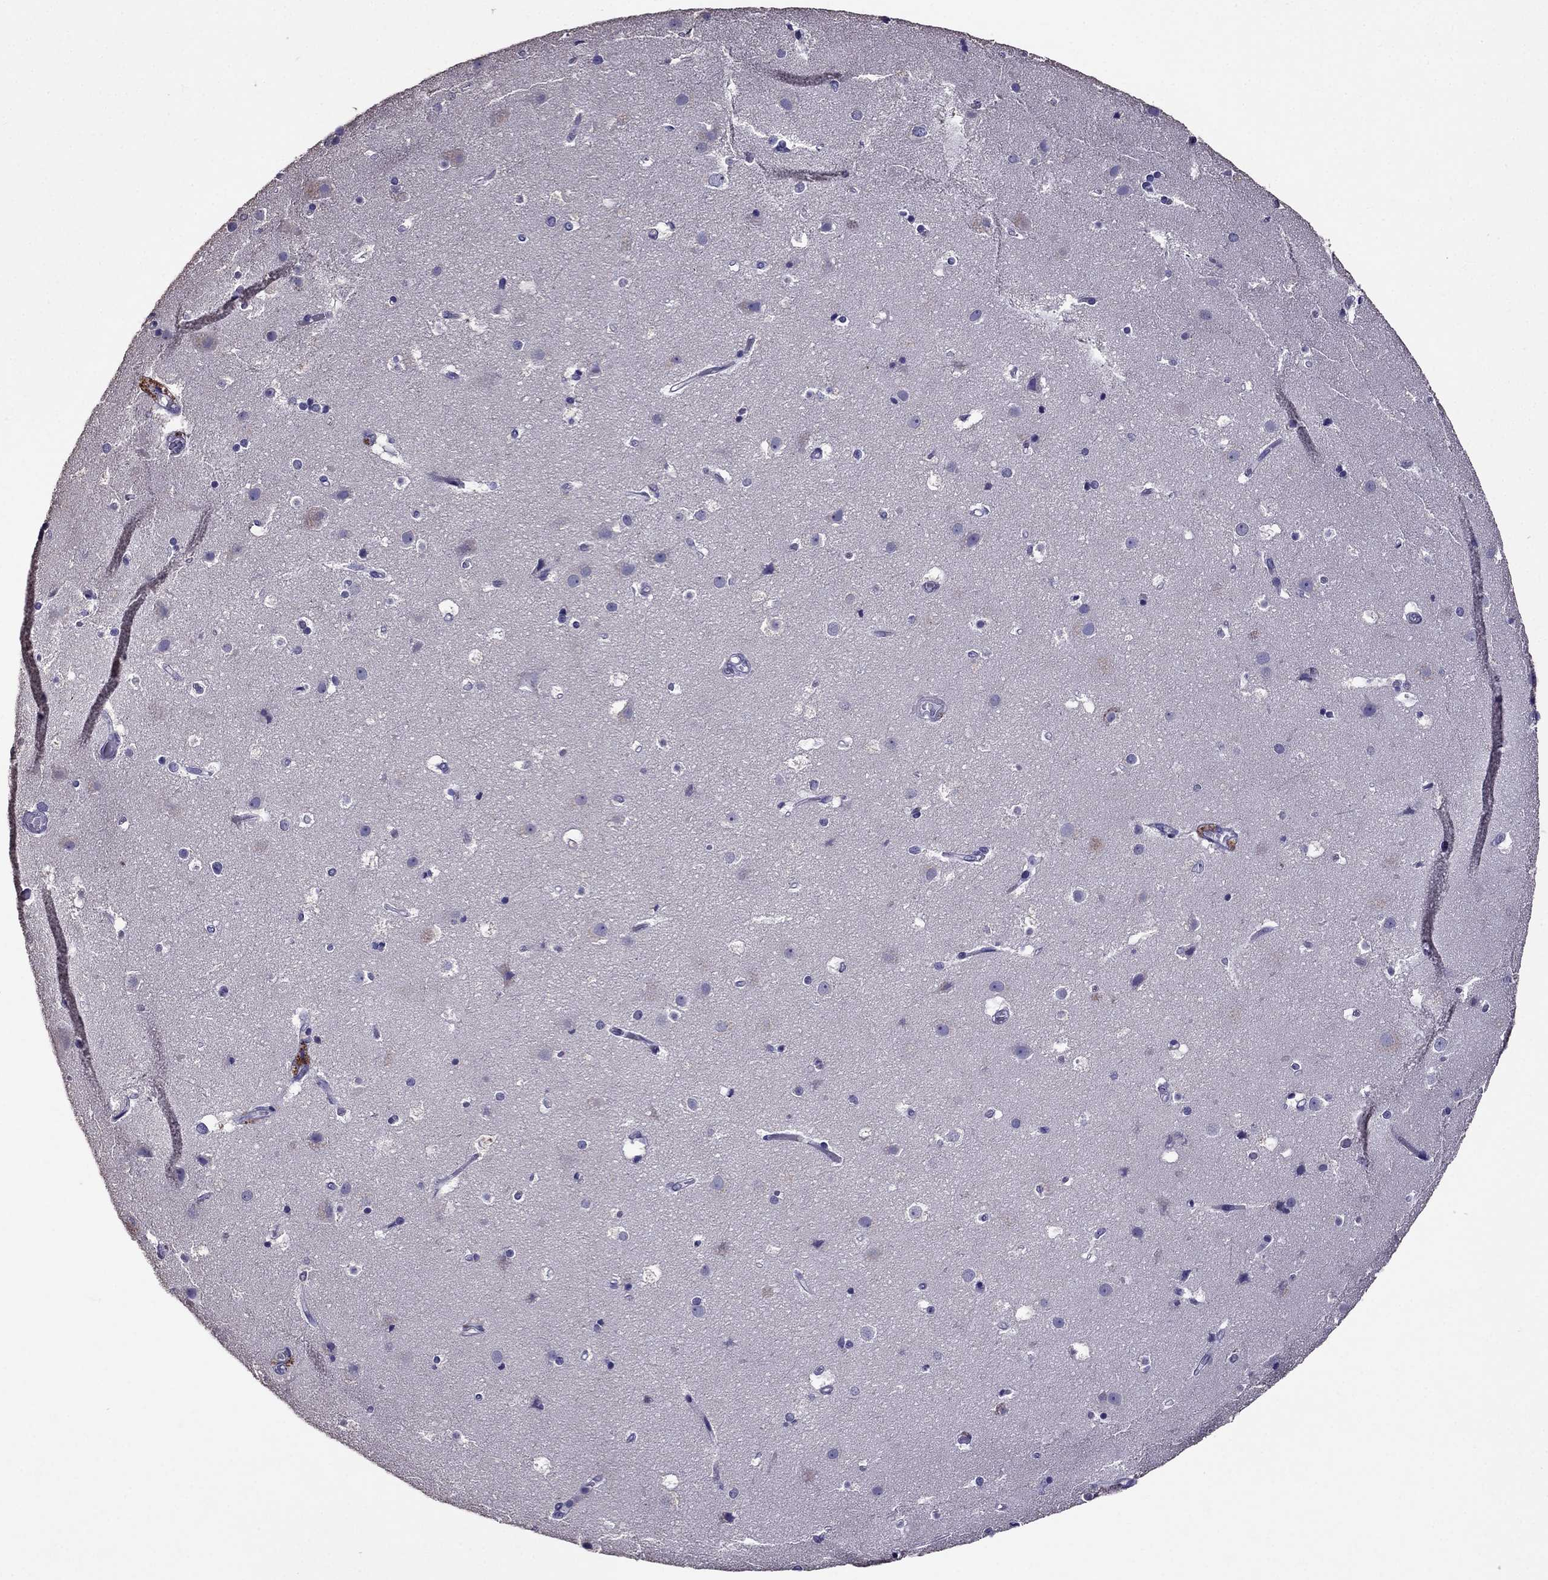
{"staining": {"intensity": "negative", "quantity": "none", "location": "none"}, "tissue": "cerebral cortex", "cell_type": "Endothelial cells", "image_type": "normal", "snomed": [{"axis": "morphology", "description": "Normal tissue, NOS"}, {"axis": "topography", "description": "Cerebral cortex"}], "caption": "This image is of benign cerebral cortex stained with IHC to label a protein in brown with the nuclei are counter-stained blue. There is no positivity in endothelial cells.", "gene": "NKX3", "patient": {"sex": "female", "age": 52}}